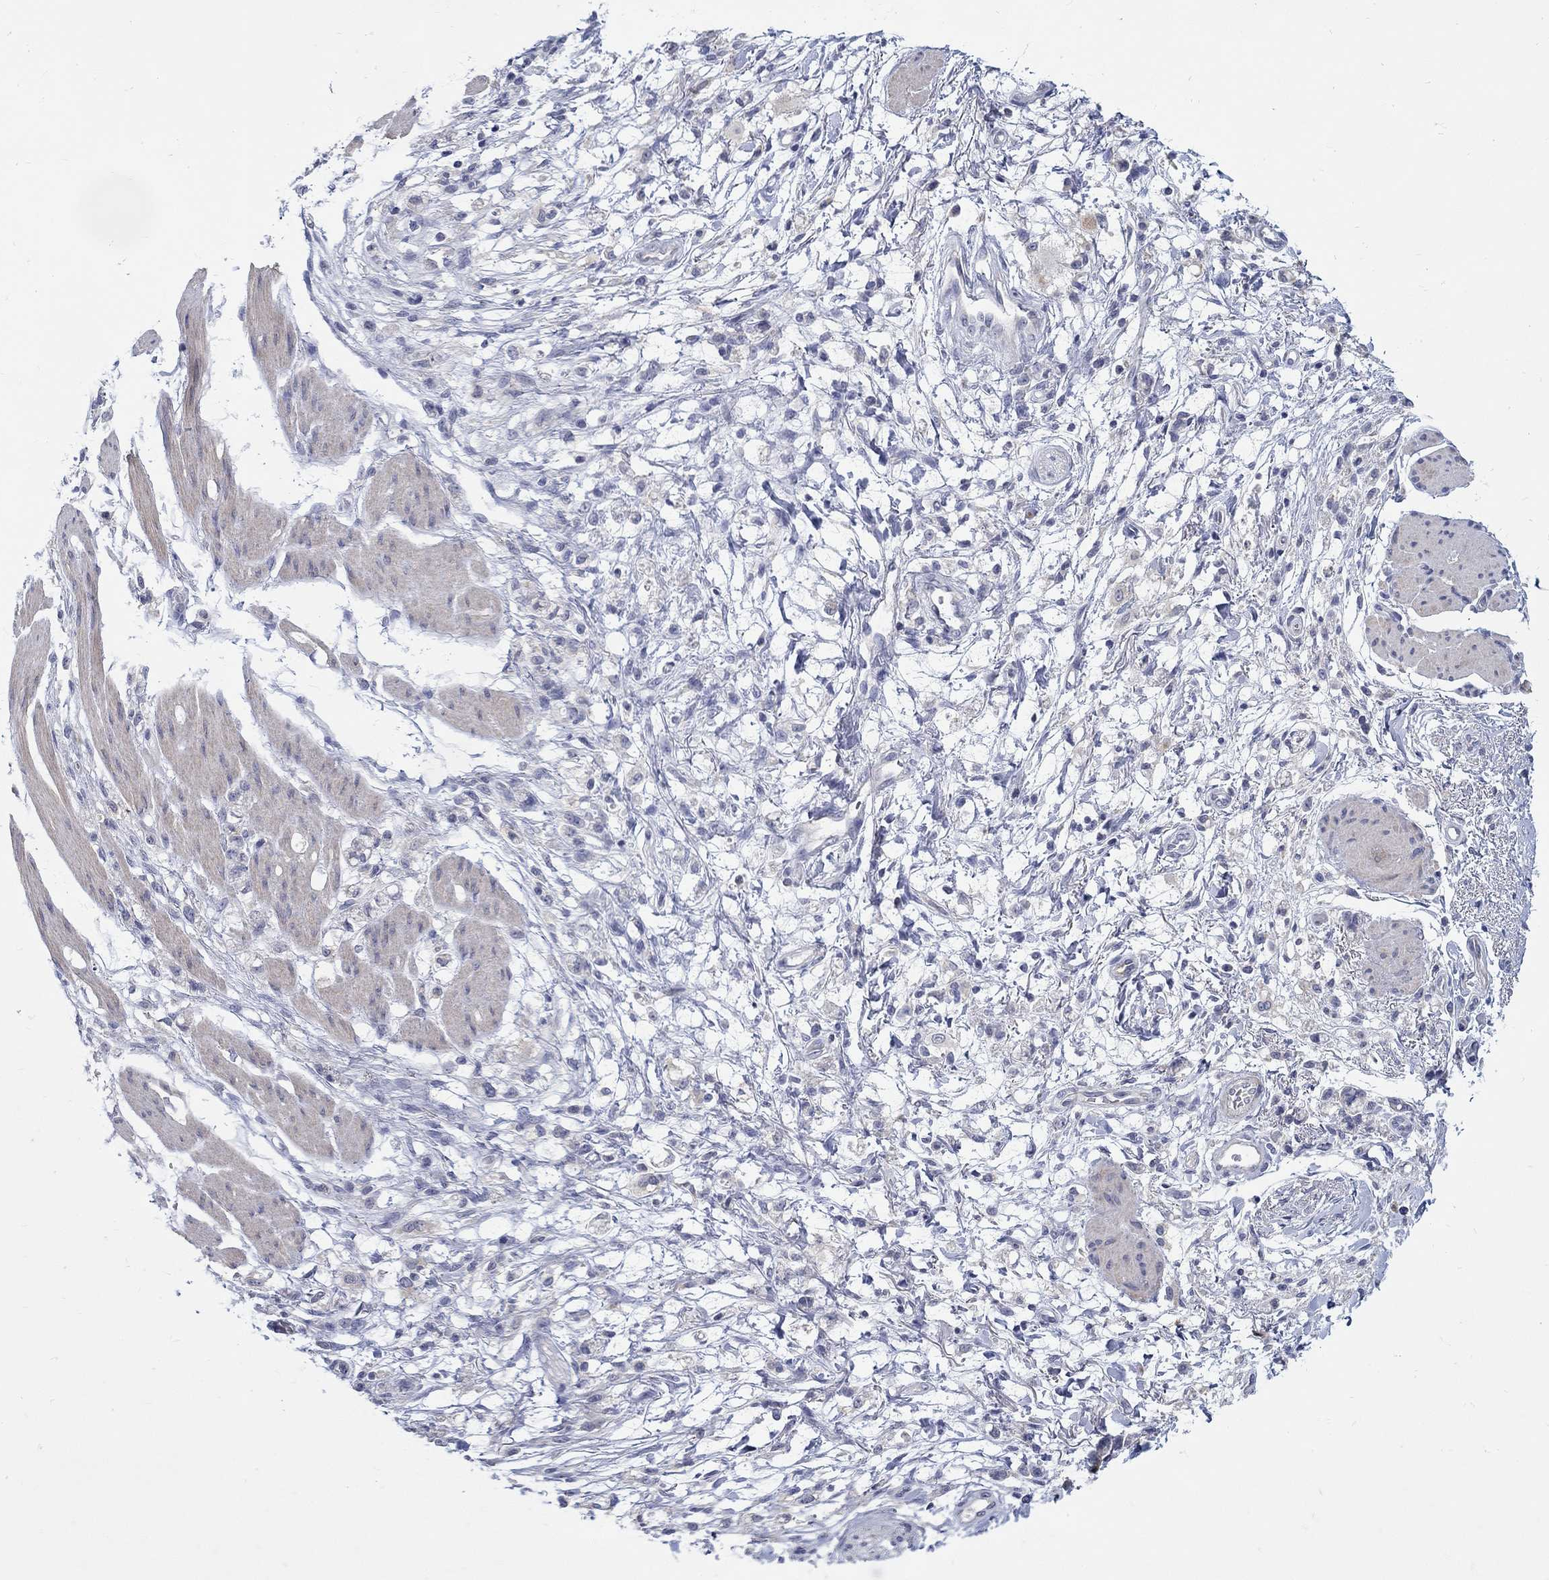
{"staining": {"intensity": "negative", "quantity": "none", "location": "none"}, "tissue": "stomach cancer", "cell_type": "Tumor cells", "image_type": "cancer", "snomed": [{"axis": "morphology", "description": "Adenocarcinoma, NOS"}, {"axis": "topography", "description": "Stomach"}], "caption": "DAB (3,3'-diaminobenzidine) immunohistochemical staining of stomach adenocarcinoma demonstrates no significant staining in tumor cells. The staining was performed using DAB to visualize the protein expression in brown, while the nuclei were stained in blue with hematoxylin (Magnification: 20x).", "gene": "ABCA4", "patient": {"sex": "female", "age": 60}}